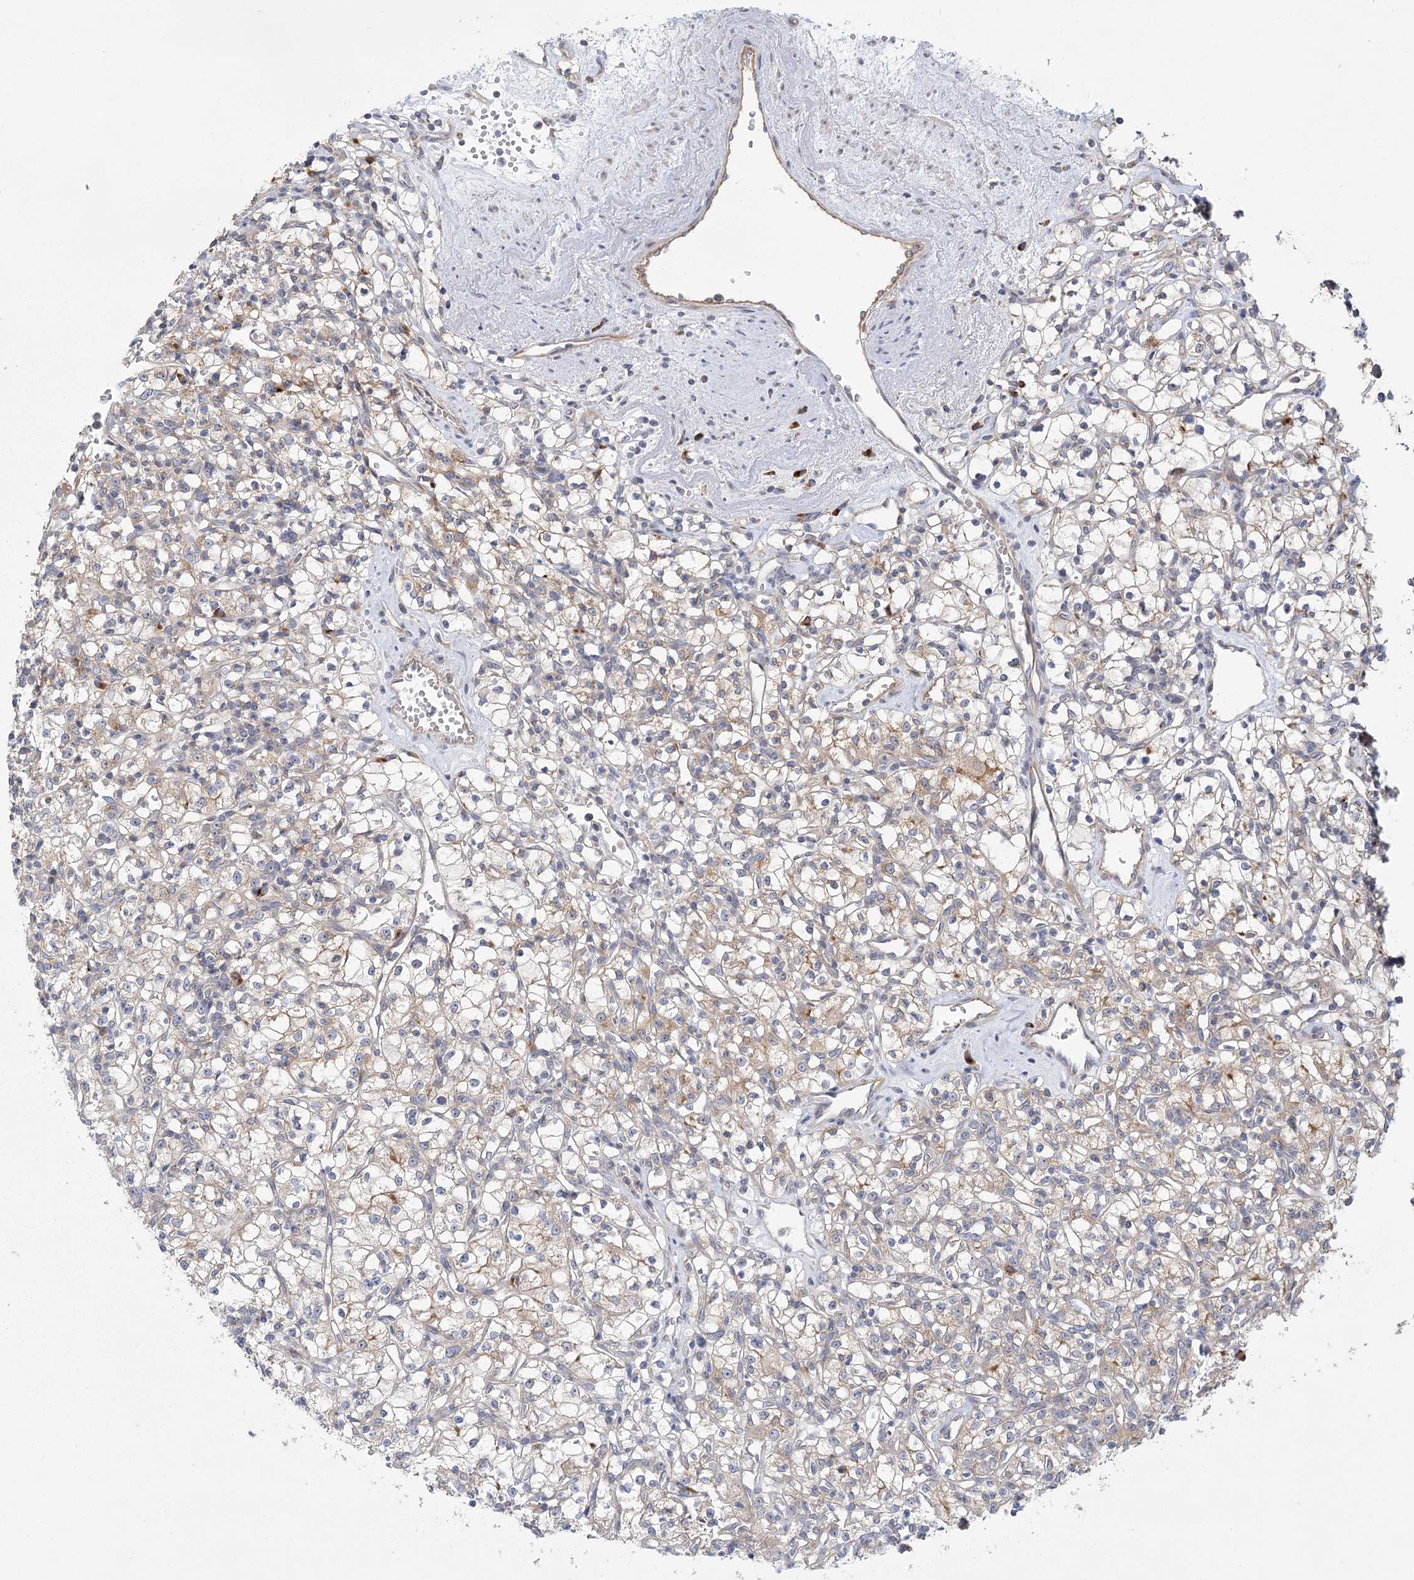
{"staining": {"intensity": "weak", "quantity": "25%-75%", "location": "cytoplasmic/membranous"}, "tissue": "renal cancer", "cell_type": "Tumor cells", "image_type": "cancer", "snomed": [{"axis": "morphology", "description": "Adenocarcinoma, NOS"}, {"axis": "topography", "description": "Kidney"}], "caption": "Immunohistochemical staining of human renal cancer (adenocarcinoma) displays weak cytoplasmic/membranous protein positivity in about 25%-75% of tumor cells.", "gene": "CNTLN", "patient": {"sex": "female", "age": 59}}